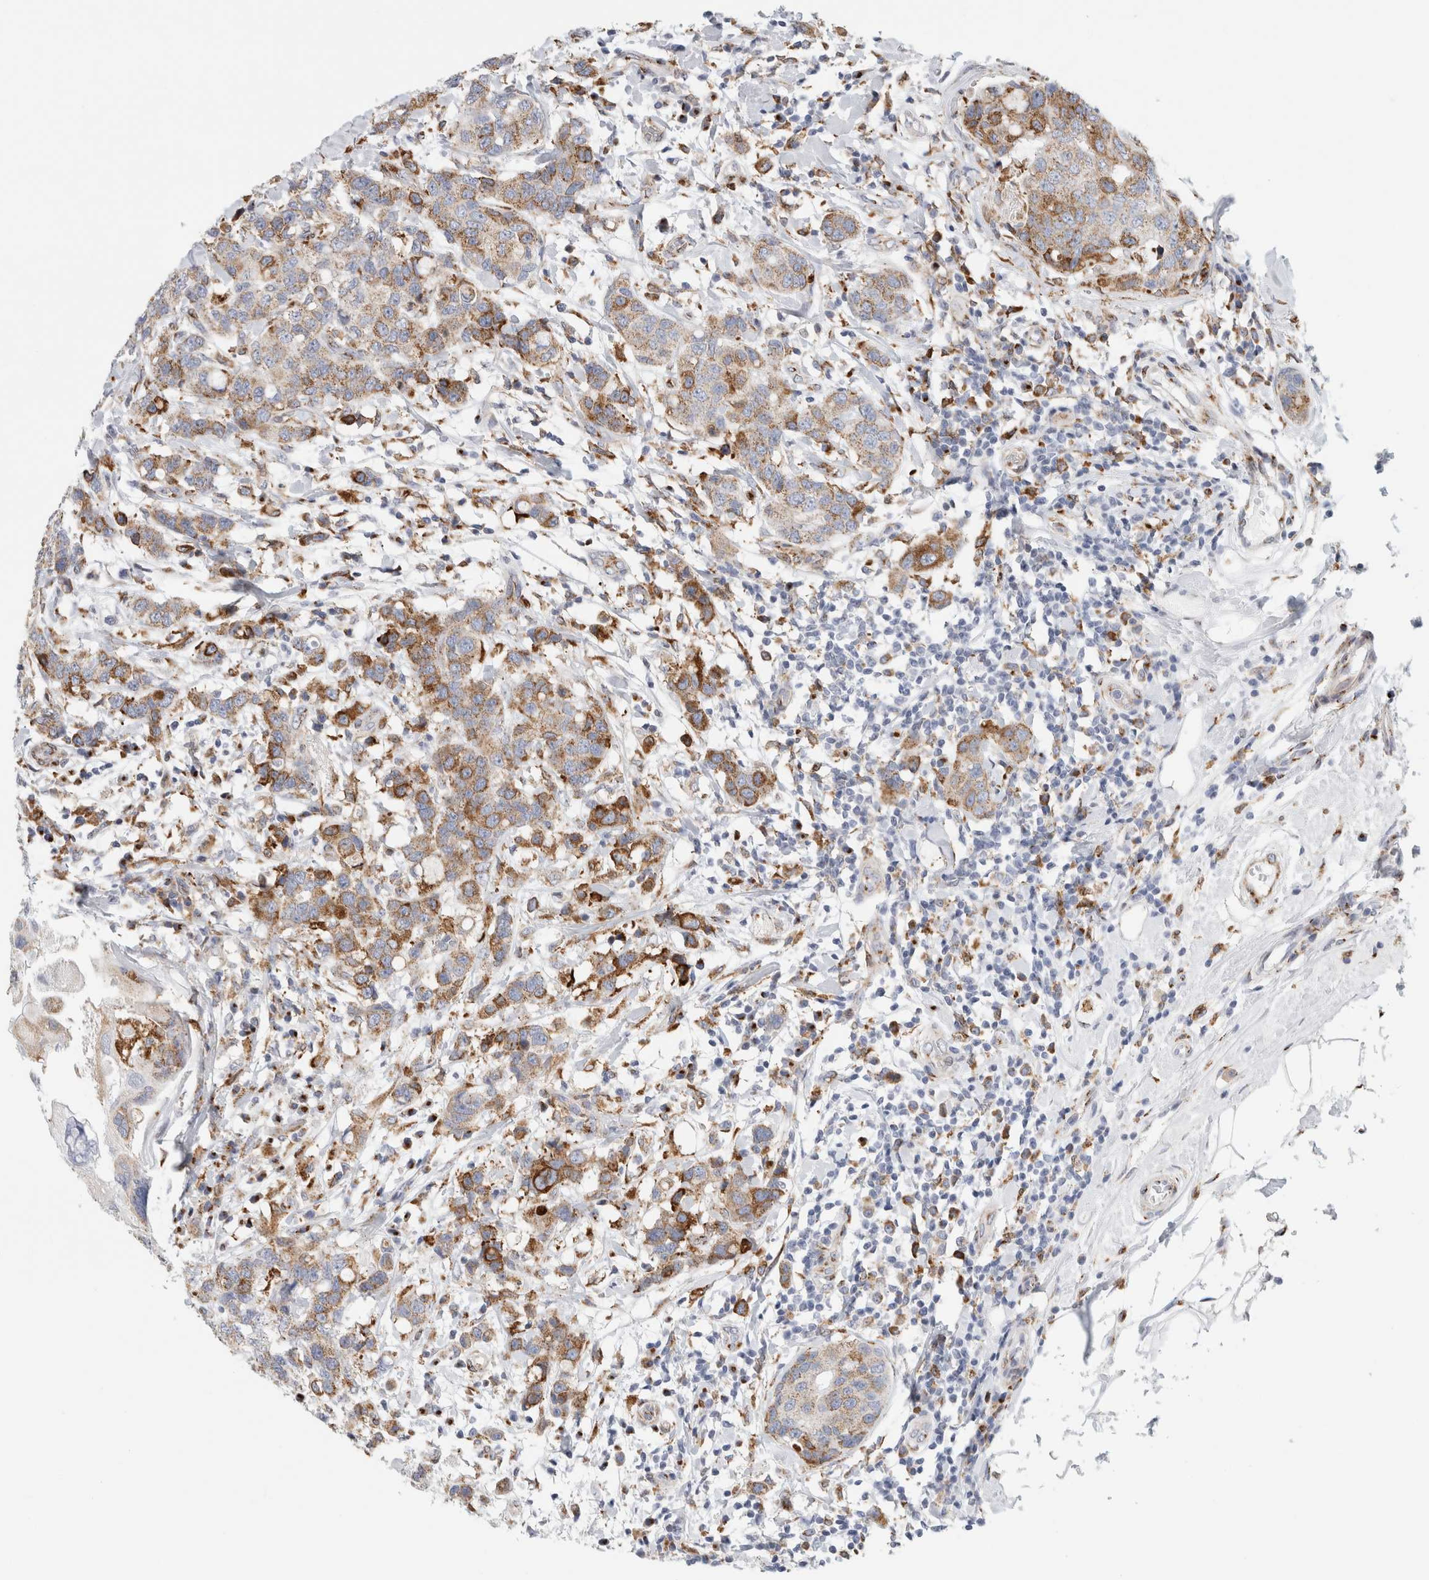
{"staining": {"intensity": "moderate", "quantity": "25%-75%", "location": "cytoplasmic/membranous"}, "tissue": "breast cancer", "cell_type": "Tumor cells", "image_type": "cancer", "snomed": [{"axis": "morphology", "description": "Duct carcinoma"}, {"axis": "topography", "description": "Breast"}], "caption": "DAB (3,3'-diaminobenzidine) immunohistochemical staining of human breast cancer shows moderate cytoplasmic/membranous protein expression in about 25%-75% of tumor cells.", "gene": "MCFD2", "patient": {"sex": "female", "age": 27}}